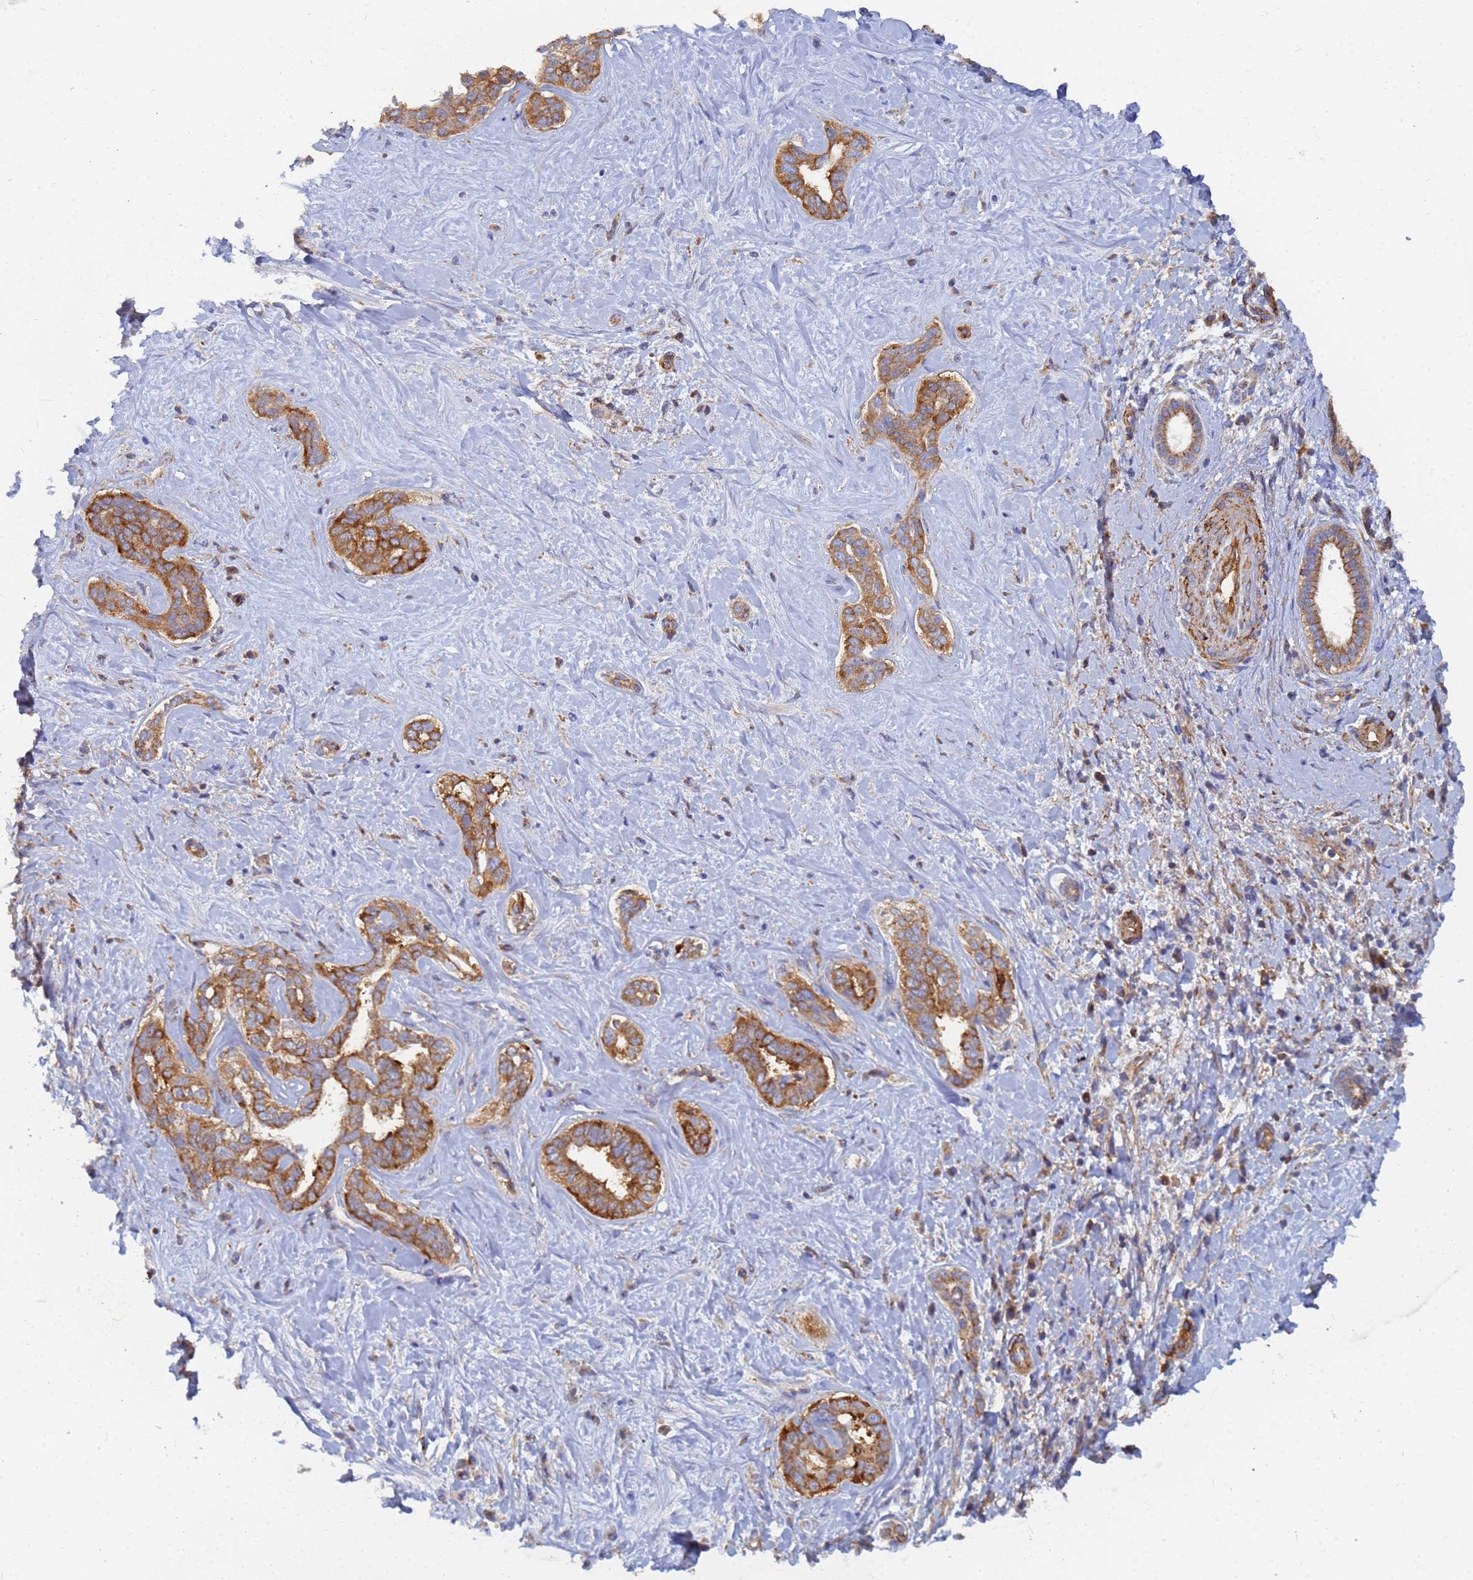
{"staining": {"intensity": "strong", "quantity": ">75%", "location": "cytoplasmic/membranous"}, "tissue": "liver cancer", "cell_type": "Tumor cells", "image_type": "cancer", "snomed": [{"axis": "morphology", "description": "Cholangiocarcinoma"}, {"axis": "topography", "description": "Liver"}], "caption": "Protein expression by immunohistochemistry (IHC) reveals strong cytoplasmic/membranous positivity in about >75% of tumor cells in liver cholangiocarcinoma. The staining is performed using DAB brown chromogen to label protein expression. The nuclei are counter-stained blue using hematoxylin.", "gene": "GPR42", "patient": {"sex": "female", "age": 77}}